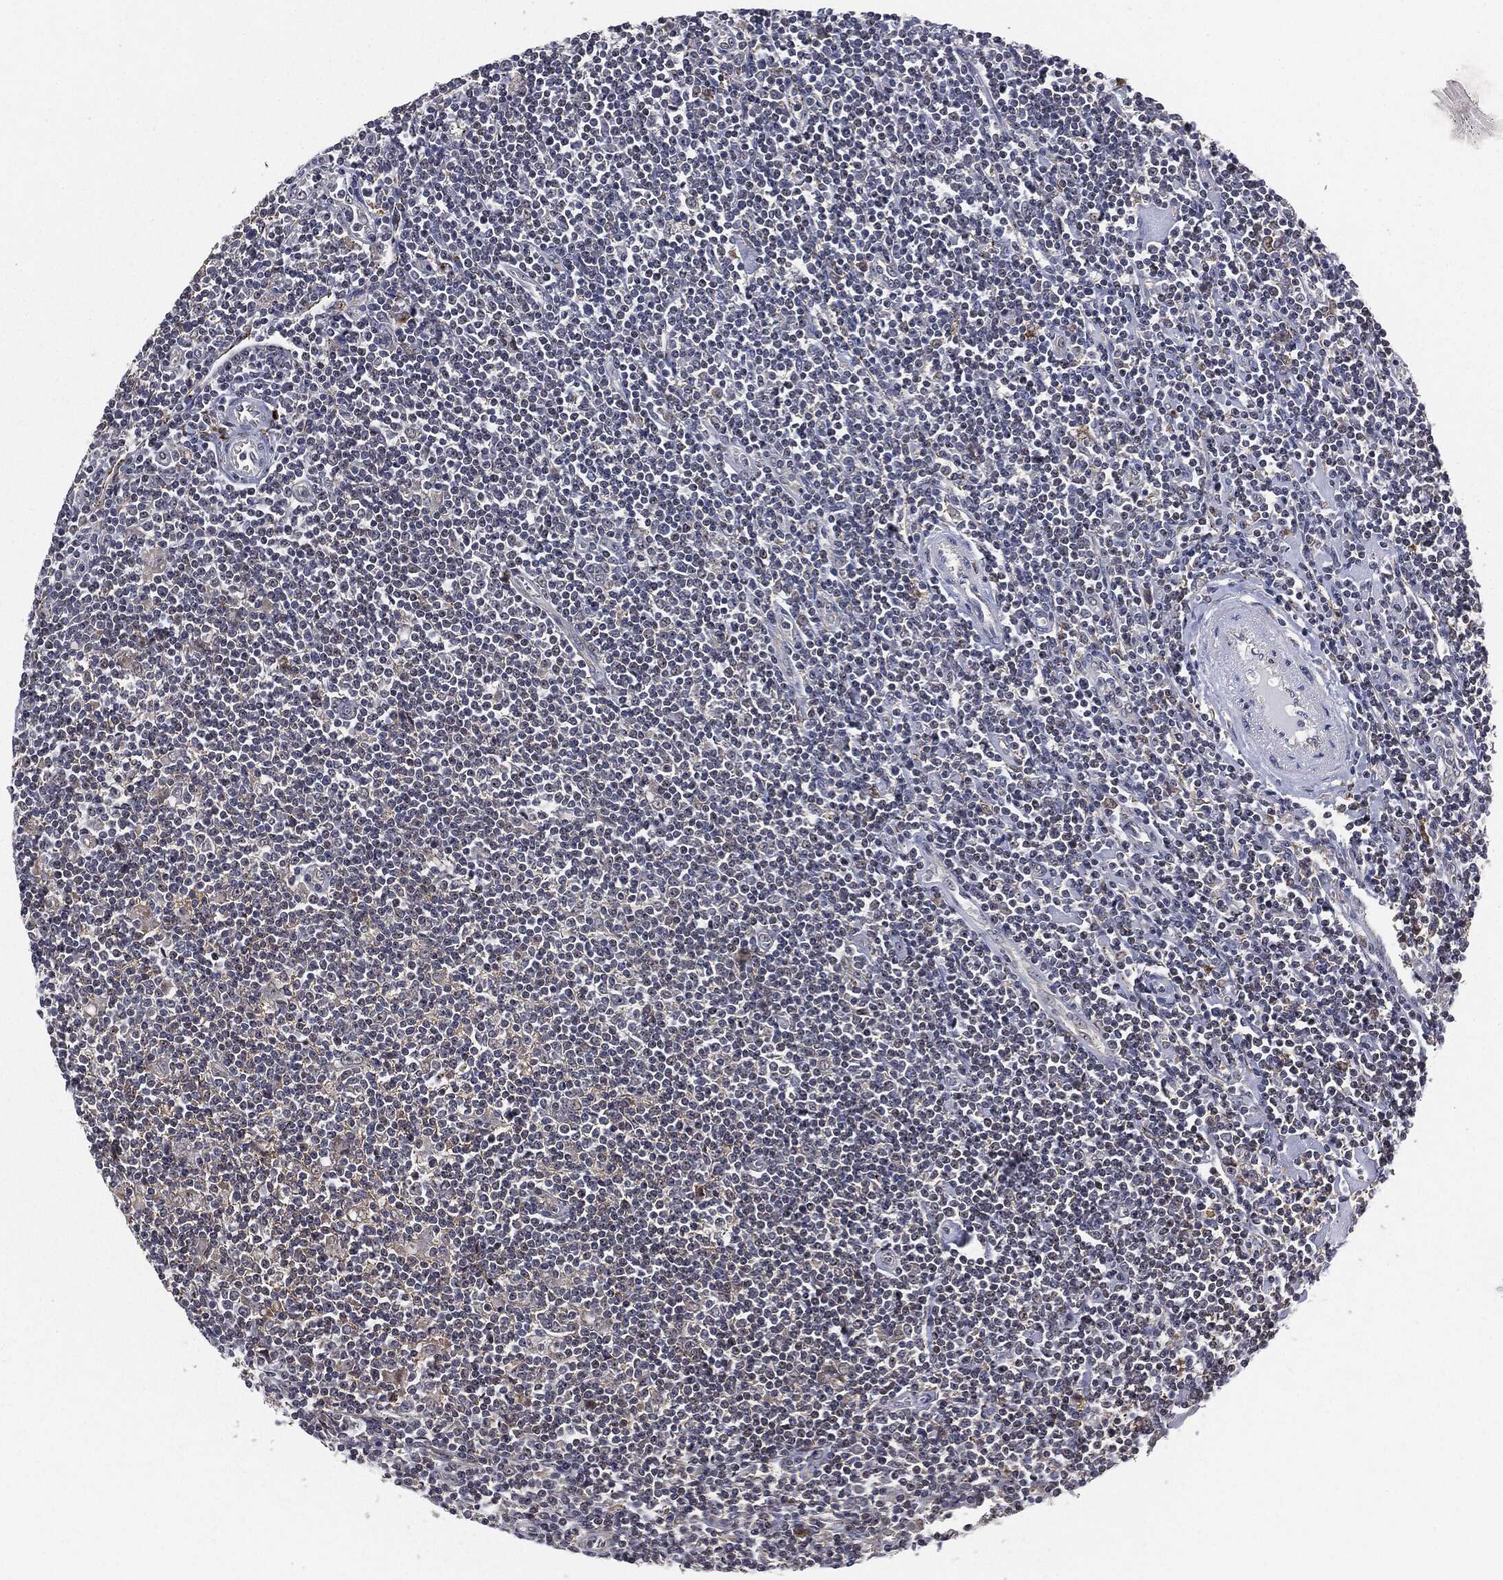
{"staining": {"intensity": "negative", "quantity": "none", "location": "none"}, "tissue": "lymphoma", "cell_type": "Tumor cells", "image_type": "cancer", "snomed": [{"axis": "morphology", "description": "Hodgkin's disease, NOS"}, {"axis": "topography", "description": "Lymph node"}], "caption": "There is no significant expression in tumor cells of Hodgkin's disease.", "gene": "TRMT1L", "patient": {"sex": "male", "age": 40}}